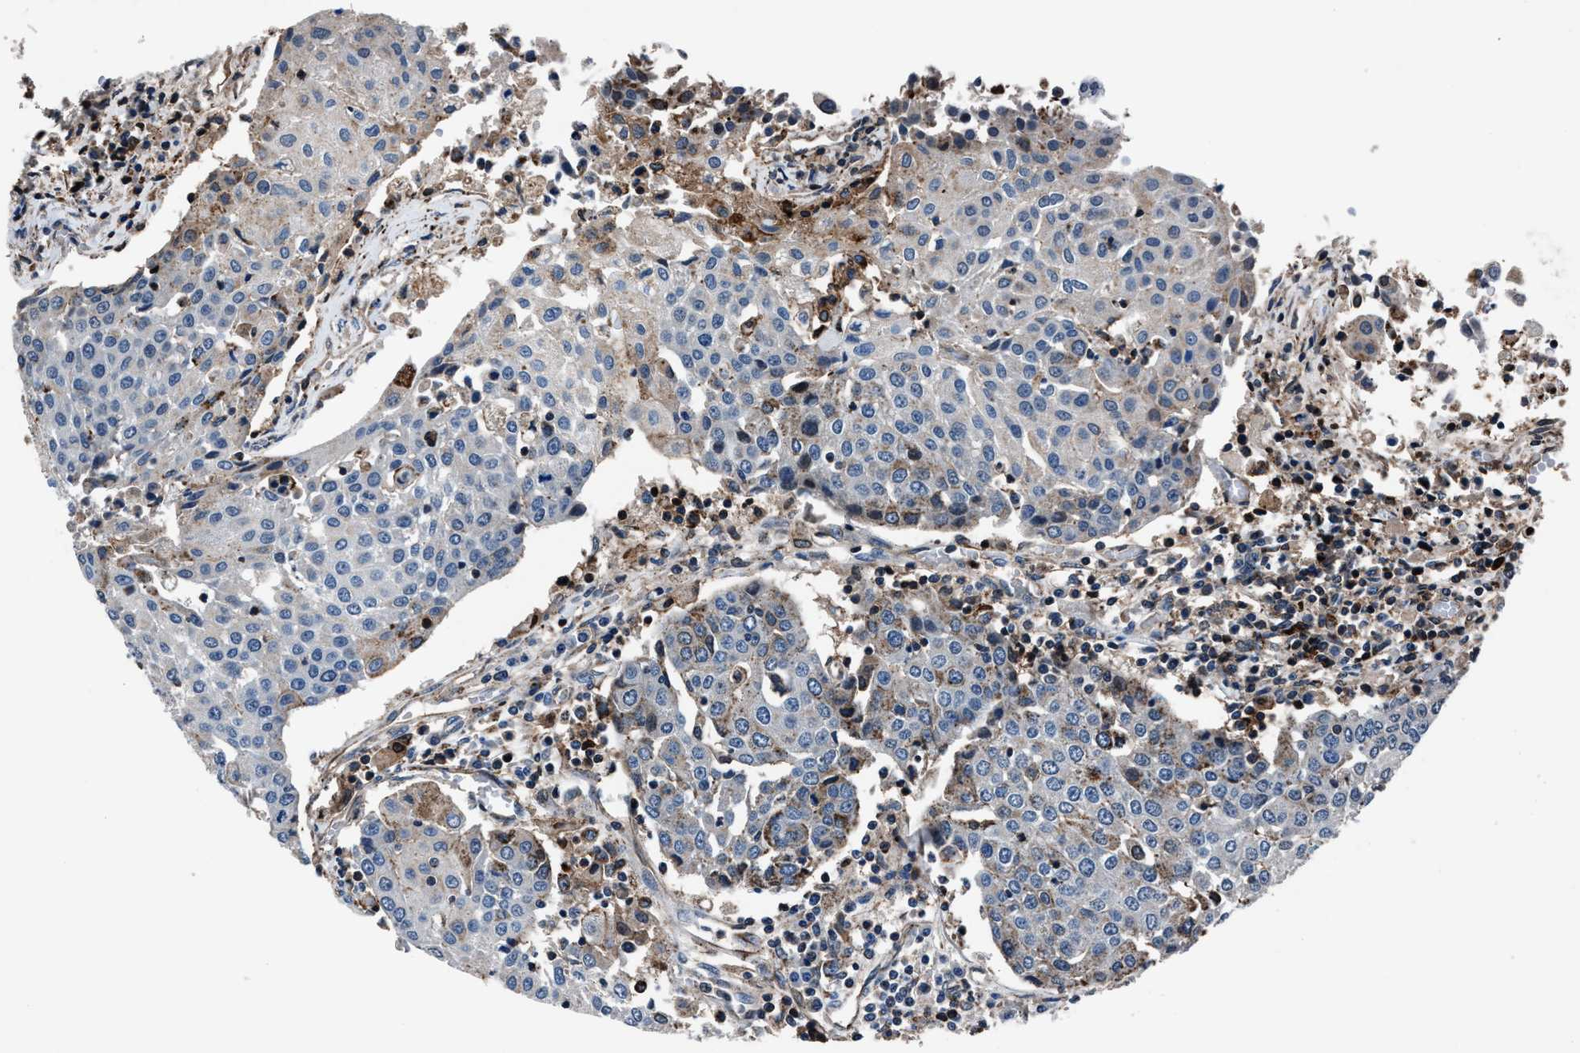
{"staining": {"intensity": "negative", "quantity": "none", "location": "none"}, "tissue": "urothelial cancer", "cell_type": "Tumor cells", "image_type": "cancer", "snomed": [{"axis": "morphology", "description": "Urothelial carcinoma, High grade"}, {"axis": "topography", "description": "Urinary bladder"}], "caption": "This is an IHC micrograph of human urothelial cancer. There is no staining in tumor cells.", "gene": "MFSD11", "patient": {"sex": "female", "age": 85}}